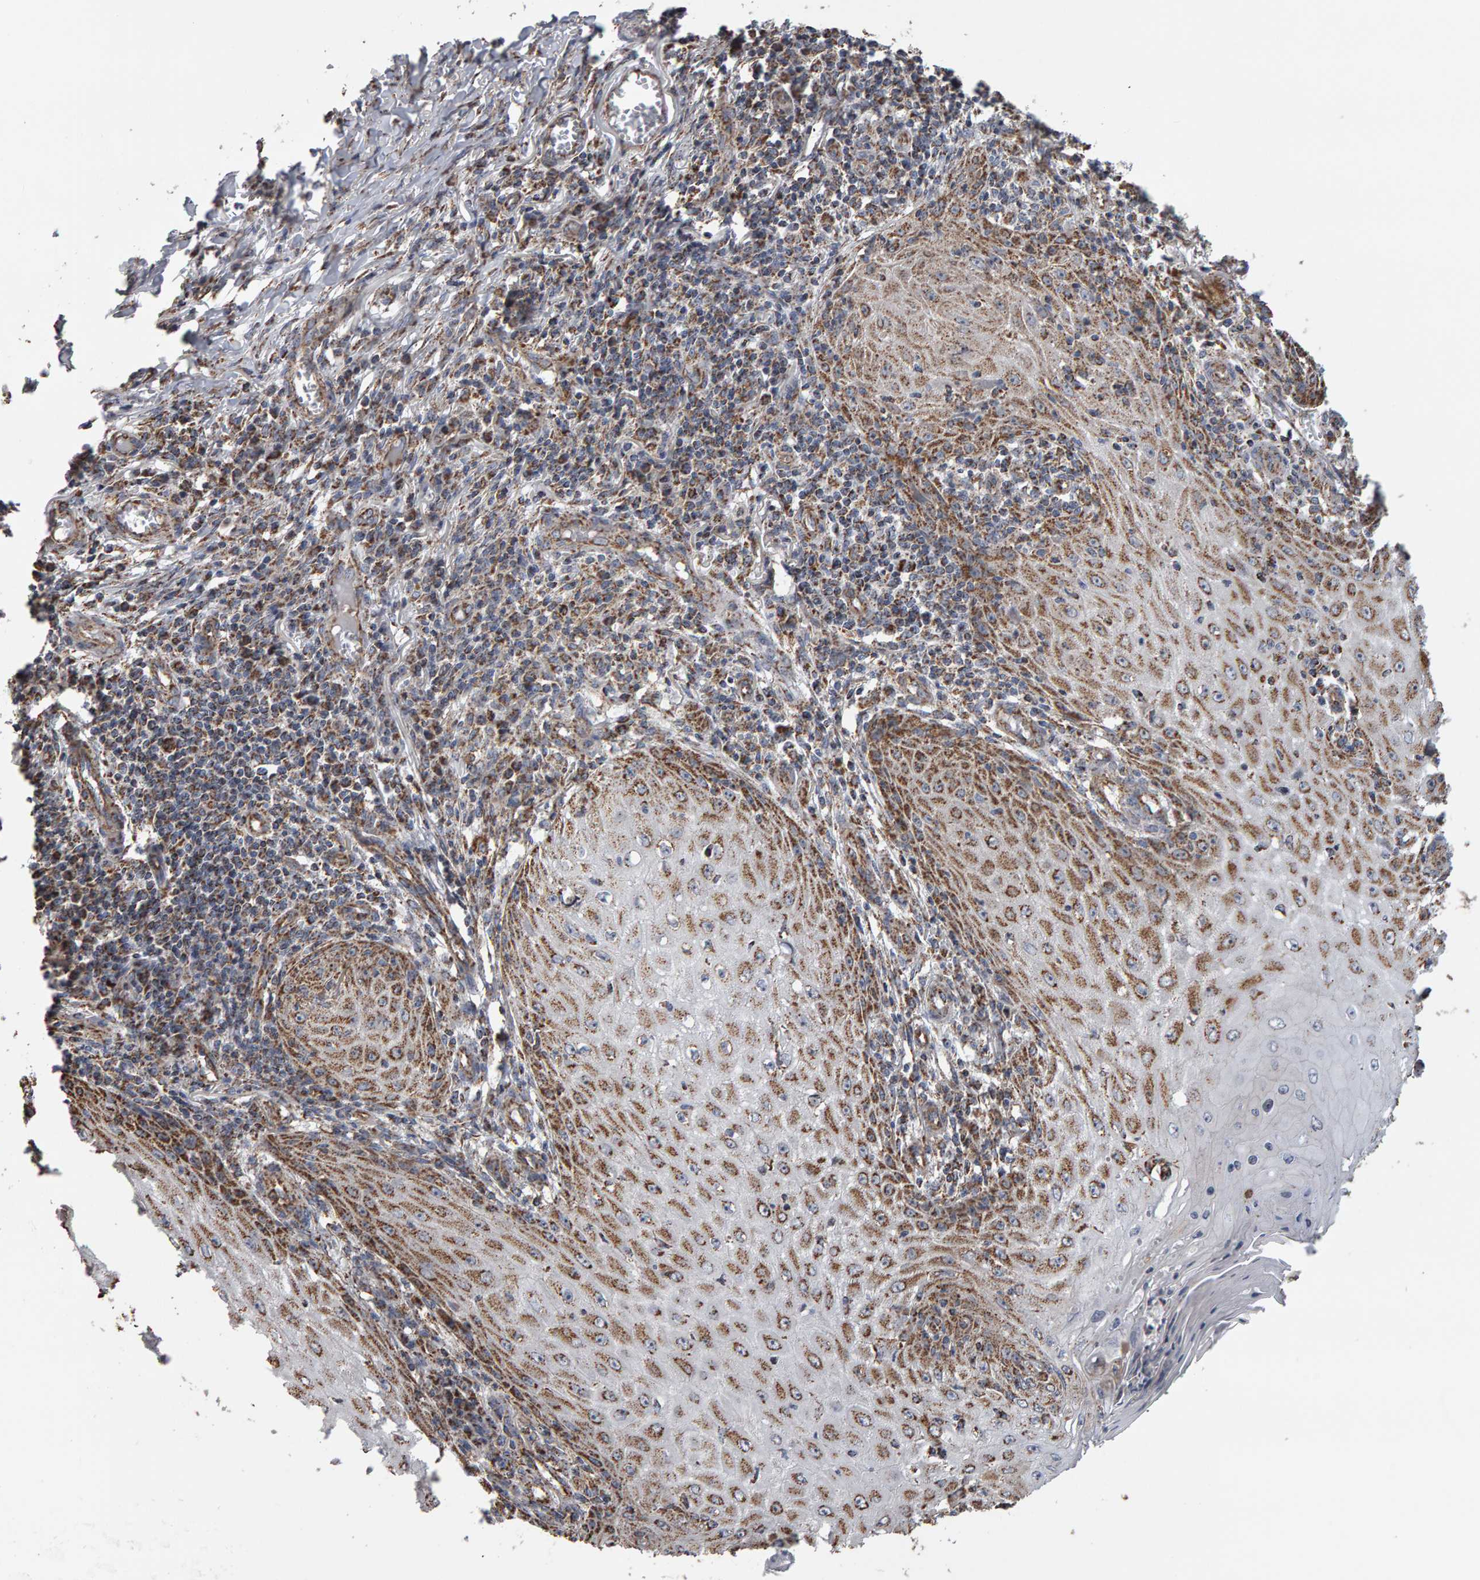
{"staining": {"intensity": "moderate", "quantity": ">75%", "location": "cytoplasmic/membranous"}, "tissue": "skin cancer", "cell_type": "Tumor cells", "image_type": "cancer", "snomed": [{"axis": "morphology", "description": "Squamous cell carcinoma, NOS"}, {"axis": "topography", "description": "Skin"}], "caption": "Skin cancer stained with DAB immunohistochemistry (IHC) demonstrates medium levels of moderate cytoplasmic/membranous expression in about >75% of tumor cells.", "gene": "TOM1L1", "patient": {"sex": "female", "age": 73}}